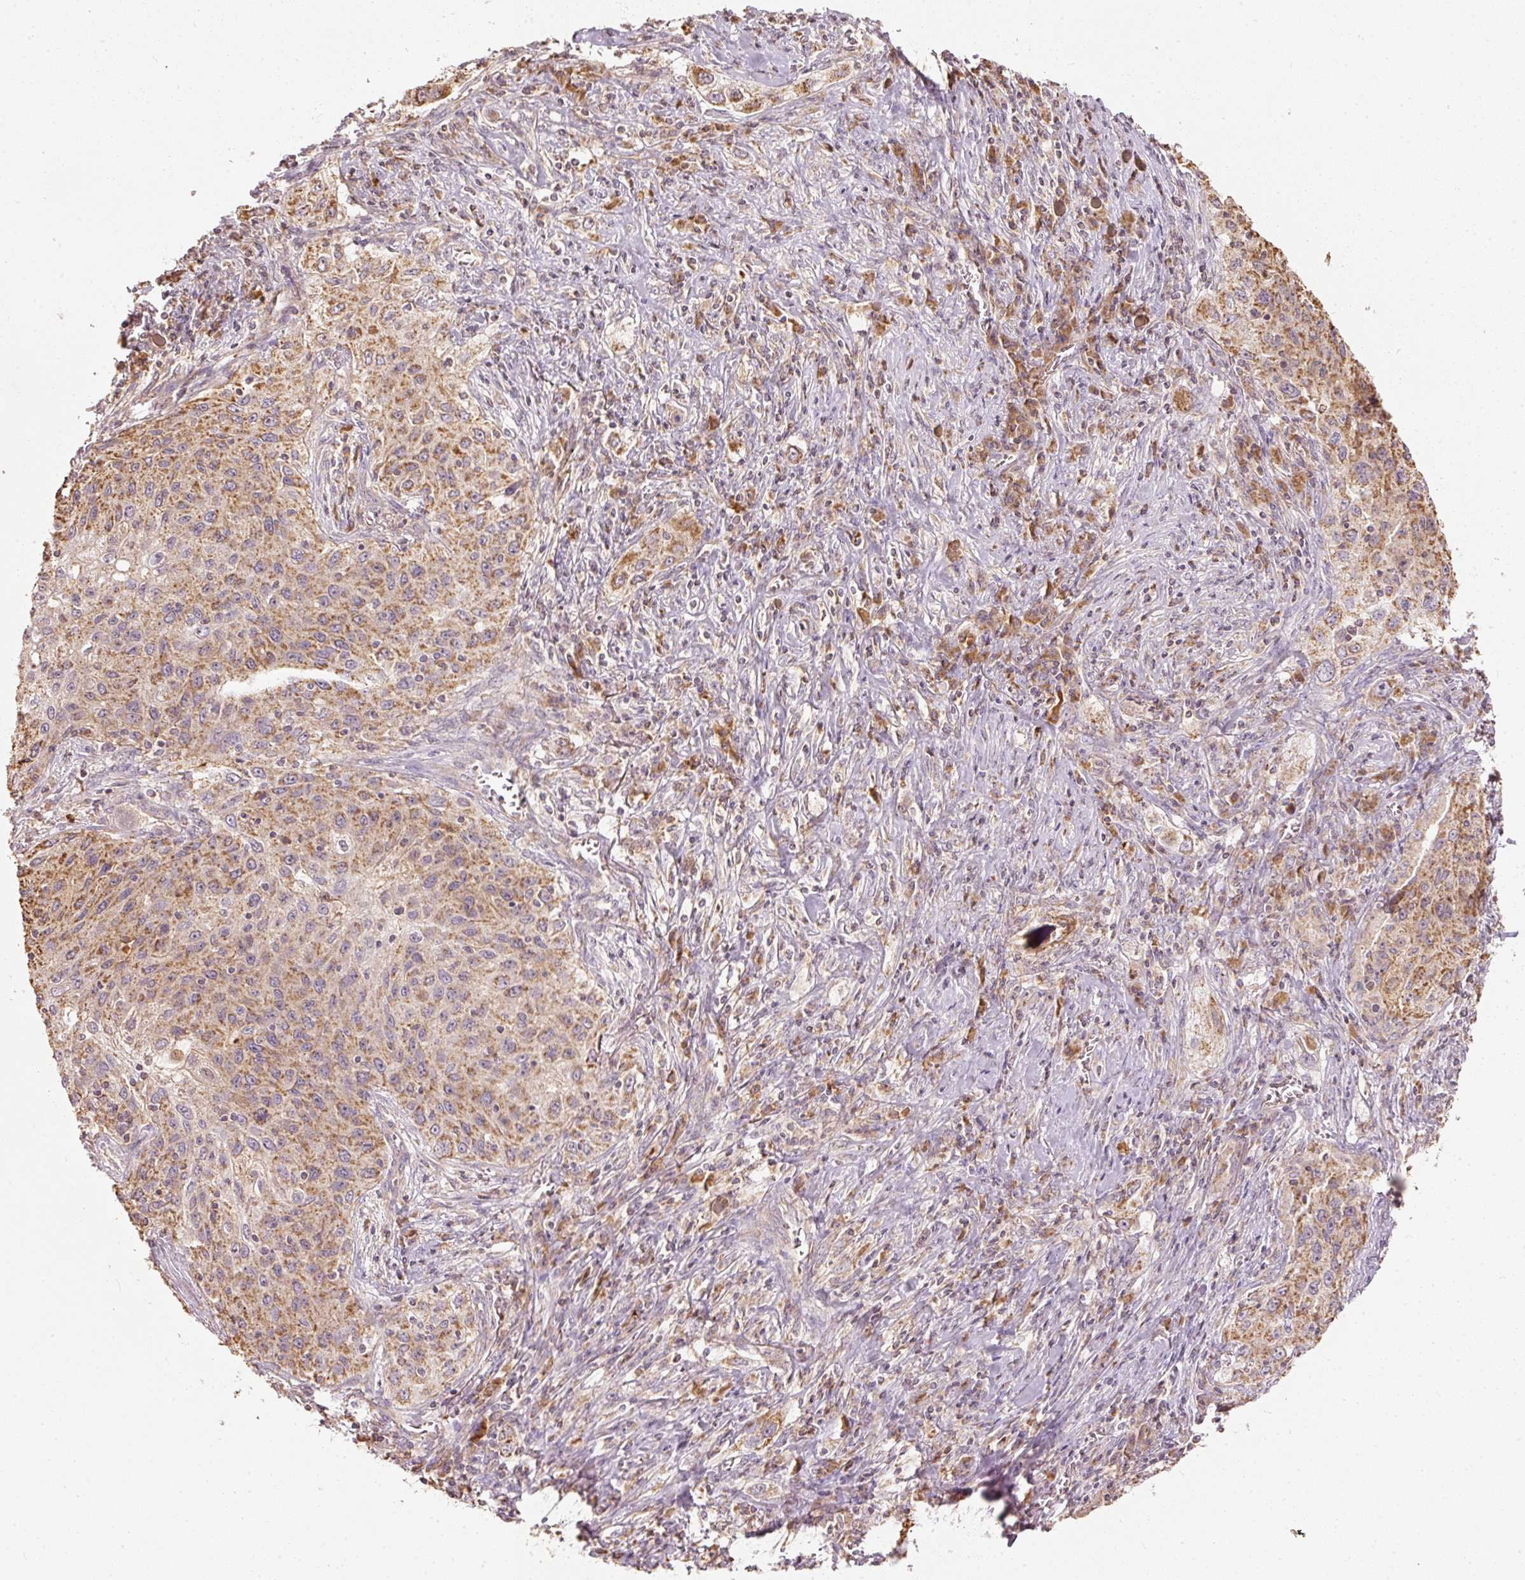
{"staining": {"intensity": "moderate", "quantity": ">75%", "location": "cytoplasmic/membranous"}, "tissue": "lung cancer", "cell_type": "Tumor cells", "image_type": "cancer", "snomed": [{"axis": "morphology", "description": "Squamous cell carcinoma, NOS"}, {"axis": "topography", "description": "Lung"}], "caption": "Protein analysis of squamous cell carcinoma (lung) tissue demonstrates moderate cytoplasmic/membranous positivity in about >75% of tumor cells.", "gene": "PSENEN", "patient": {"sex": "female", "age": 69}}